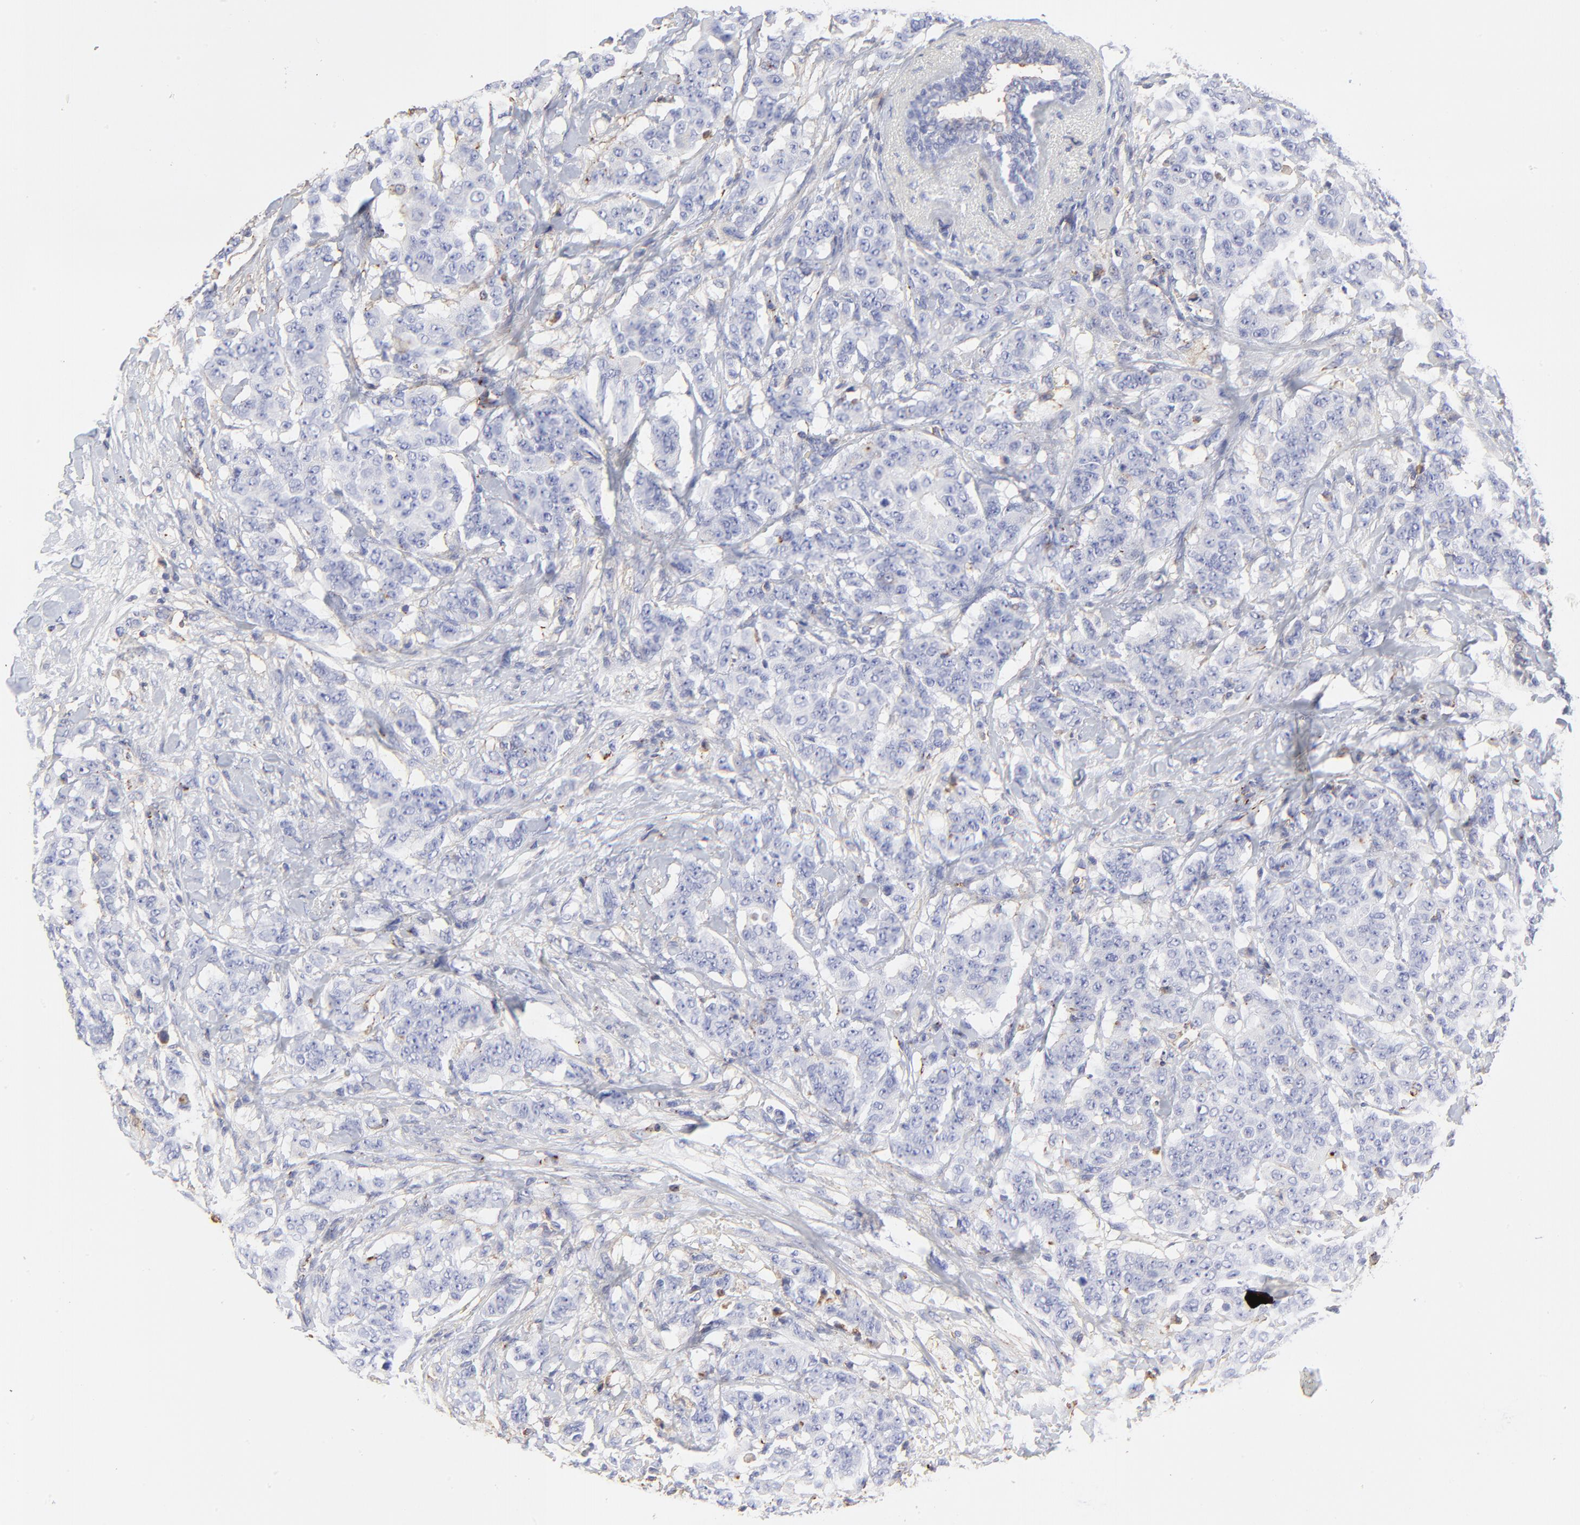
{"staining": {"intensity": "negative", "quantity": "none", "location": "none"}, "tissue": "breast cancer", "cell_type": "Tumor cells", "image_type": "cancer", "snomed": [{"axis": "morphology", "description": "Duct carcinoma"}, {"axis": "topography", "description": "Breast"}], "caption": "This is an IHC image of breast cancer. There is no expression in tumor cells.", "gene": "ANXA6", "patient": {"sex": "female", "age": 40}}